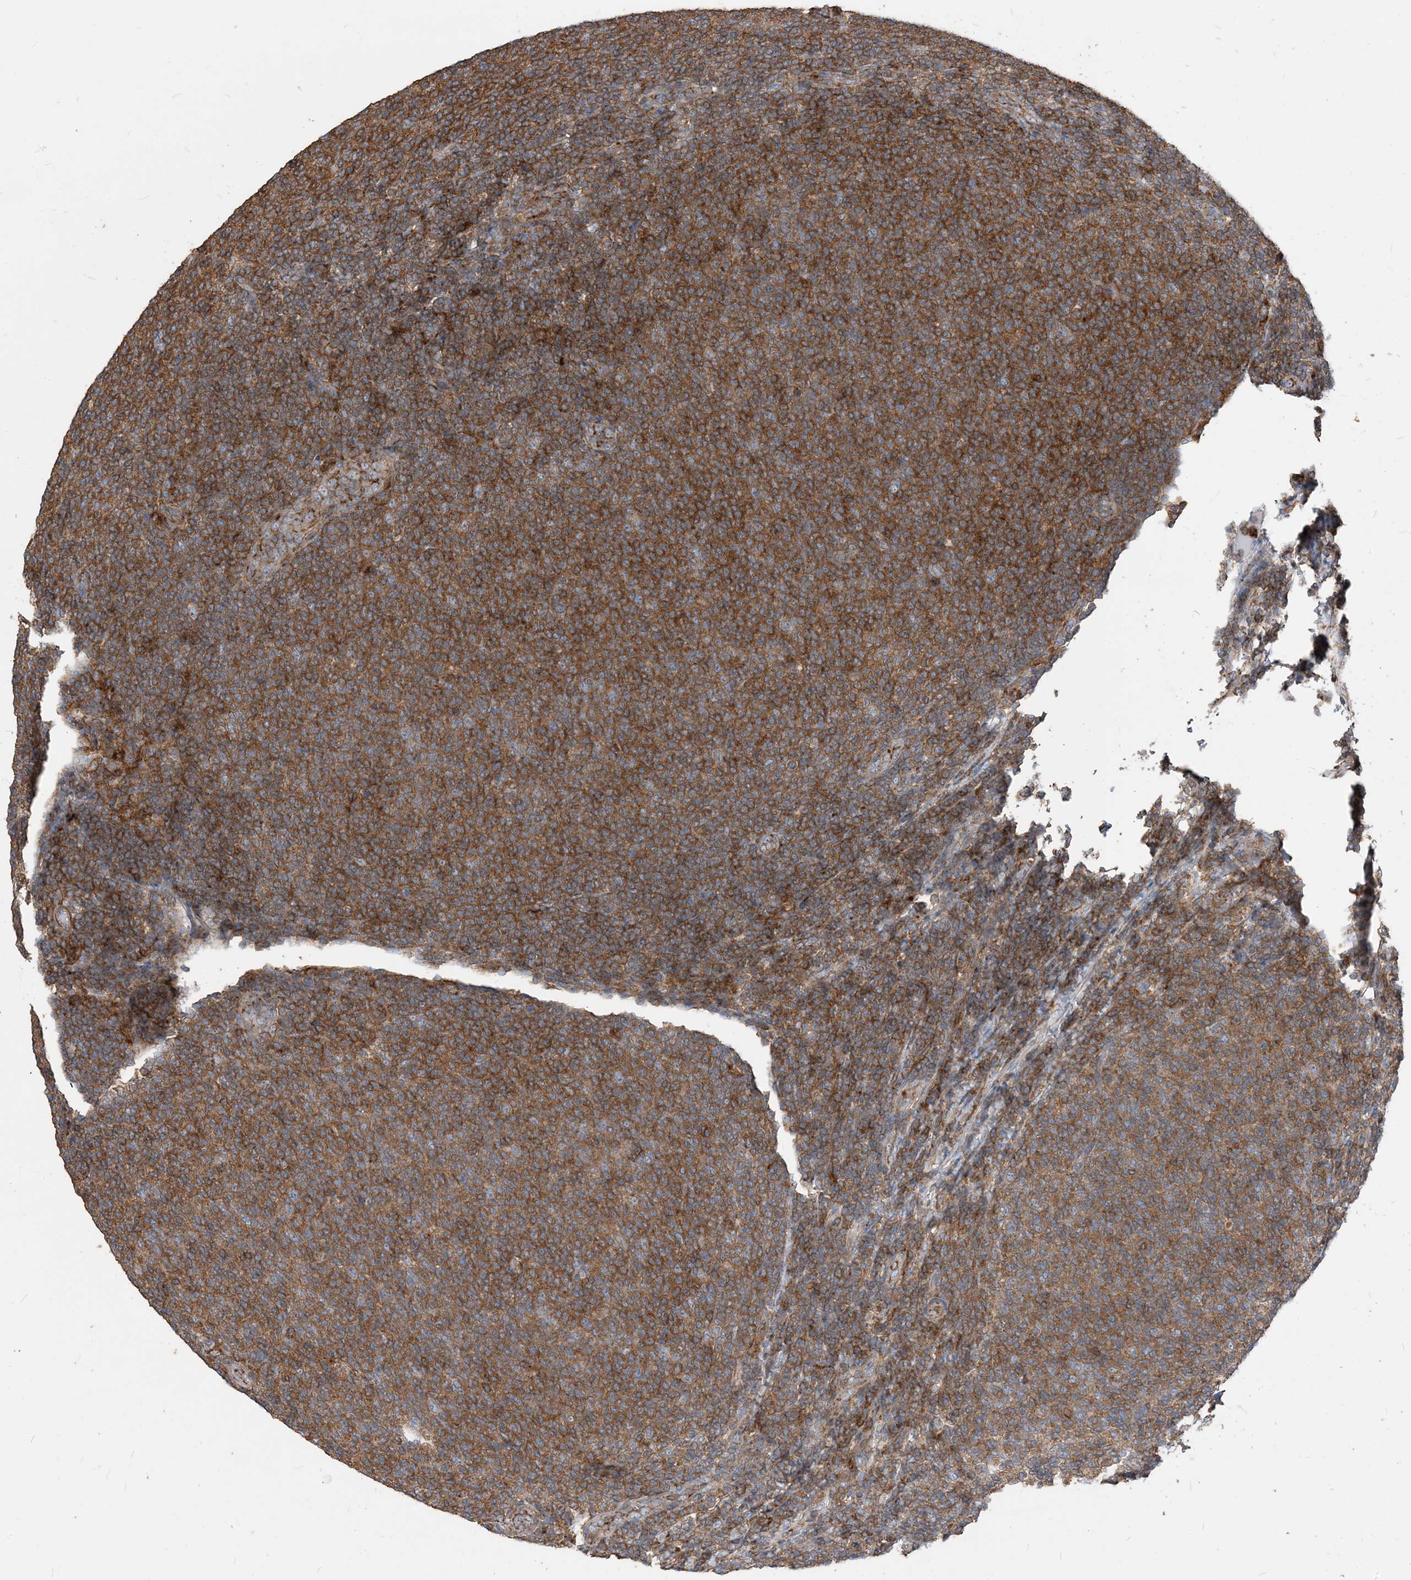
{"staining": {"intensity": "moderate", "quantity": ">75%", "location": "cytoplasmic/membranous"}, "tissue": "lymphoma", "cell_type": "Tumor cells", "image_type": "cancer", "snomed": [{"axis": "morphology", "description": "Malignant lymphoma, non-Hodgkin's type, Low grade"}, {"axis": "topography", "description": "Lymph node"}], "caption": "About >75% of tumor cells in malignant lymphoma, non-Hodgkin's type (low-grade) display moderate cytoplasmic/membranous protein expression as visualized by brown immunohistochemical staining.", "gene": "PARVG", "patient": {"sex": "male", "age": 66}}